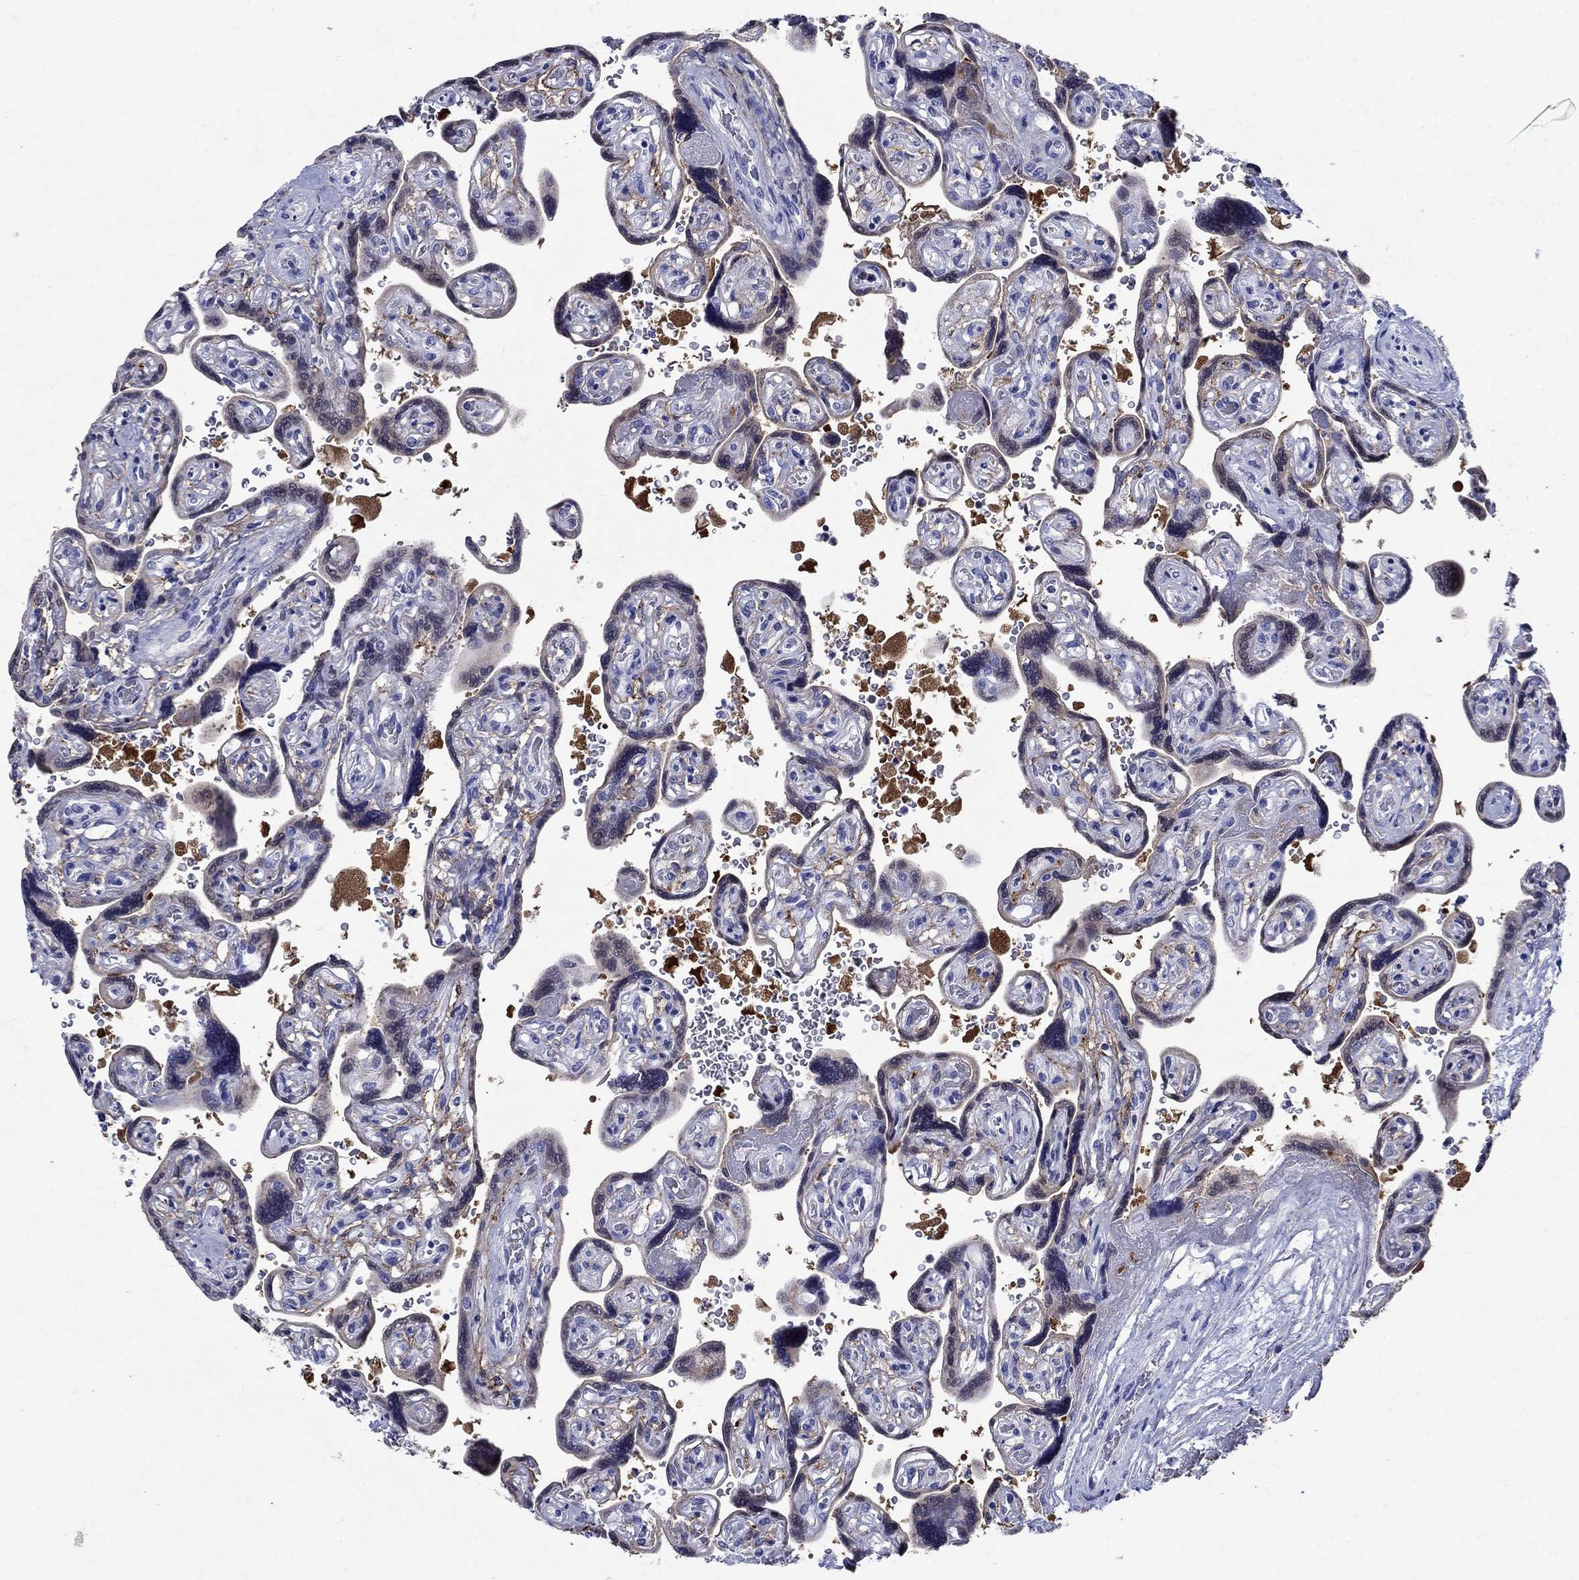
{"staining": {"intensity": "negative", "quantity": "none", "location": "none"}, "tissue": "placenta", "cell_type": "Decidual cells", "image_type": "normal", "snomed": [{"axis": "morphology", "description": "Normal tissue, NOS"}, {"axis": "topography", "description": "Placenta"}], "caption": "High magnification brightfield microscopy of unremarkable placenta stained with DAB (3,3'-diaminobenzidine) (brown) and counterstained with hematoxylin (blue): decidual cells show no significant staining. (Stains: DAB immunohistochemistry (IHC) with hematoxylin counter stain, Microscopy: brightfield microscopy at high magnification).", "gene": "SULT2B1", "patient": {"sex": "female", "age": 32}}